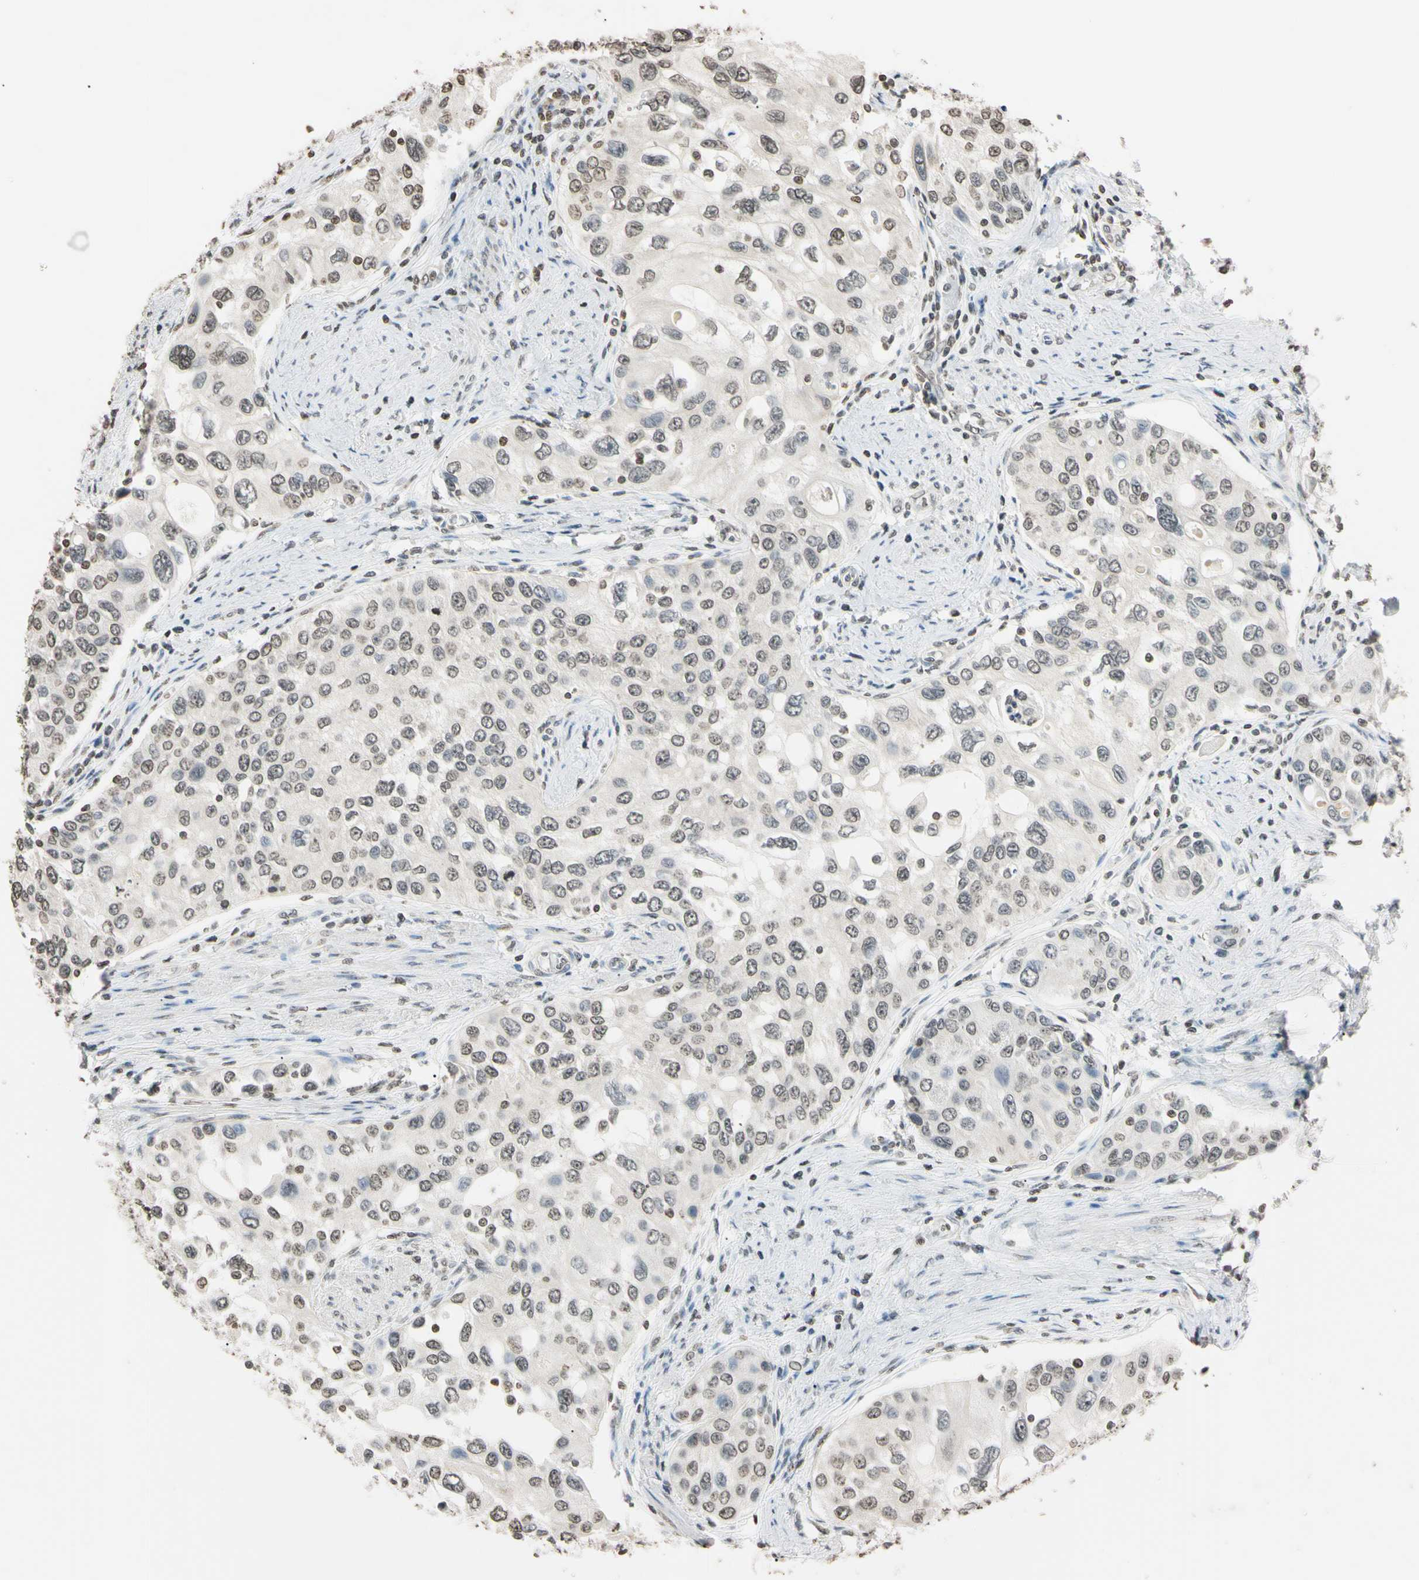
{"staining": {"intensity": "weak", "quantity": ">75%", "location": "nuclear"}, "tissue": "urothelial cancer", "cell_type": "Tumor cells", "image_type": "cancer", "snomed": [{"axis": "morphology", "description": "Urothelial carcinoma, High grade"}, {"axis": "topography", "description": "Urinary bladder"}], "caption": "Protein analysis of urothelial carcinoma (high-grade) tissue shows weak nuclear expression in approximately >75% of tumor cells. The staining is performed using DAB brown chromogen to label protein expression. The nuclei are counter-stained blue using hematoxylin.", "gene": "CDC45", "patient": {"sex": "female", "age": 56}}